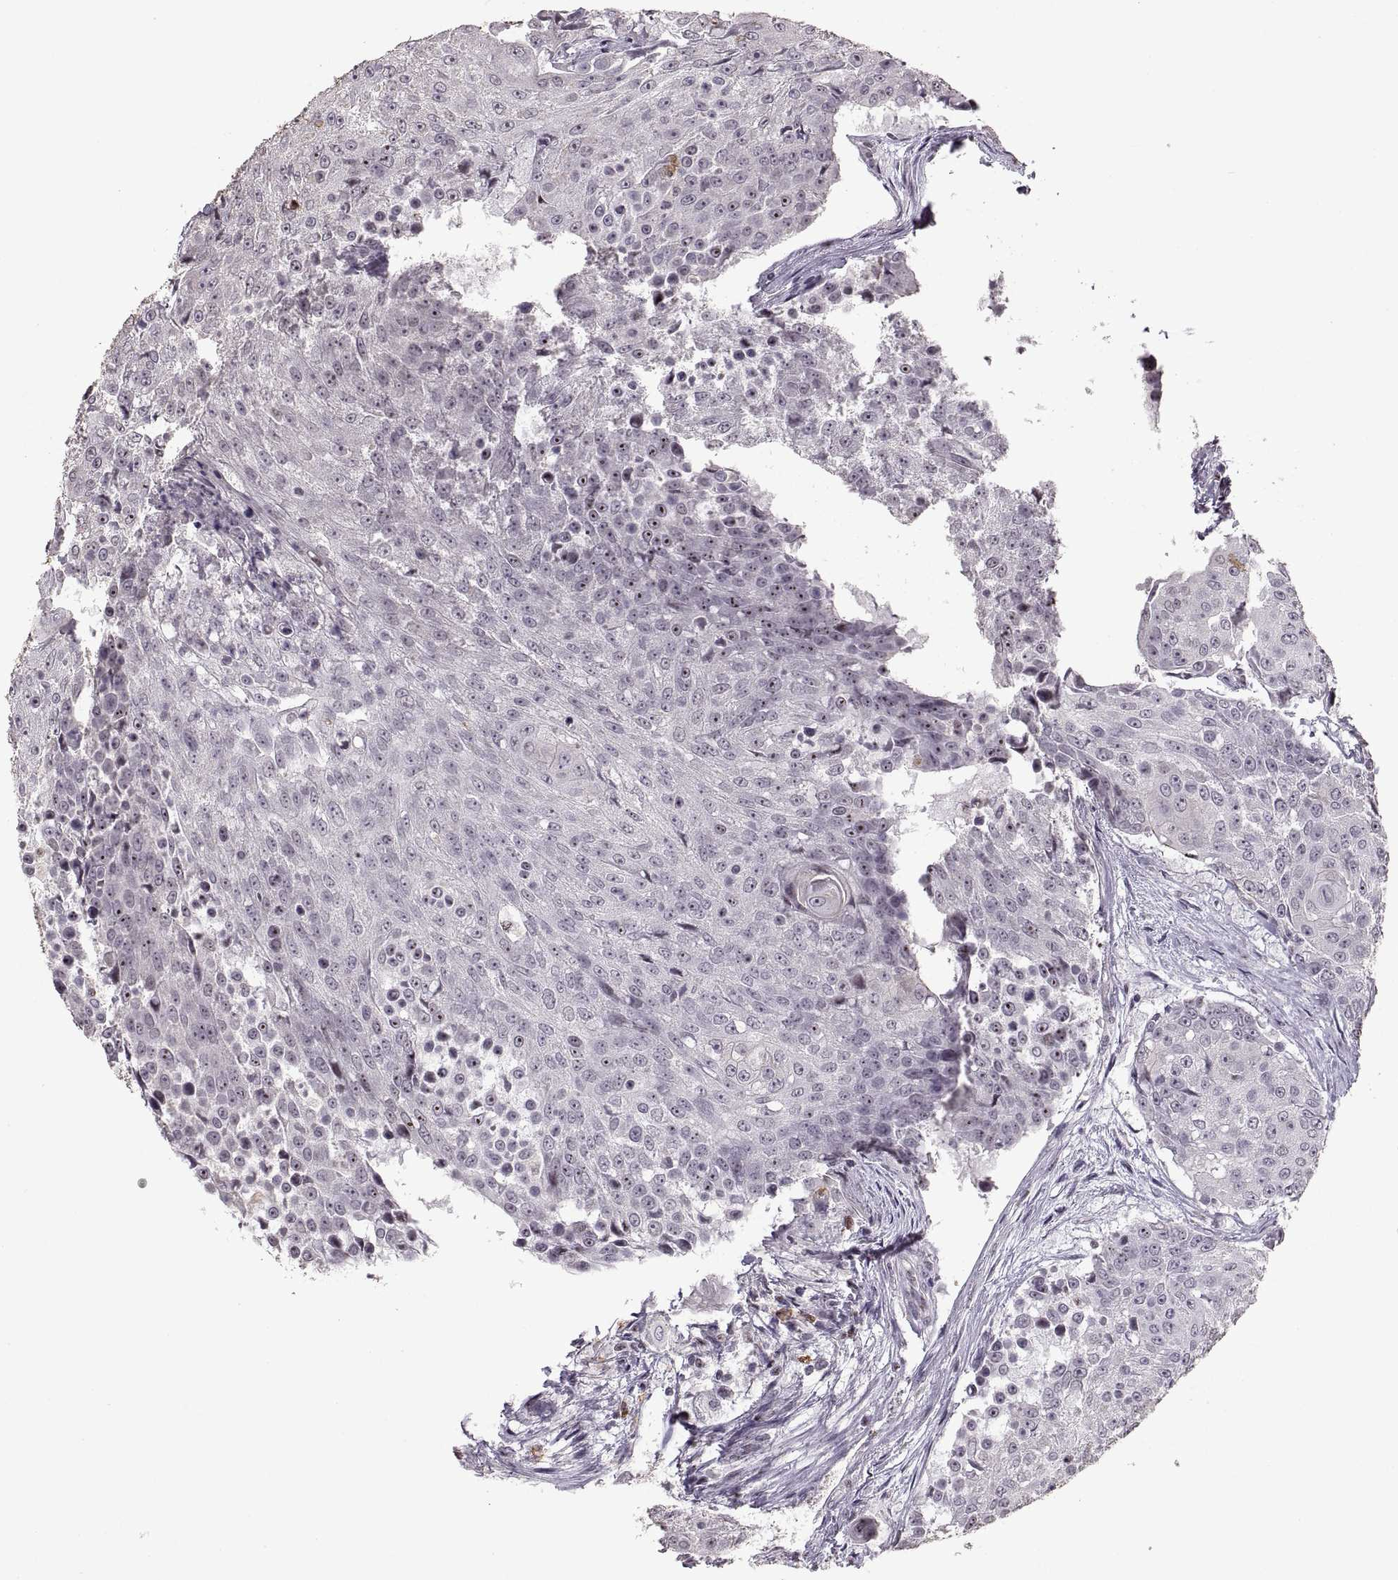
{"staining": {"intensity": "negative", "quantity": "none", "location": "none"}, "tissue": "urothelial cancer", "cell_type": "Tumor cells", "image_type": "cancer", "snomed": [{"axis": "morphology", "description": "Urothelial carcinoma, High grade"}, {"axis": "topography", "description": "Urinary bladder"}], "caption": "Urothelial cancer stained for a protein using immunohistochemistry (IHC) displays no positivity tumor cells.", "gene": "PALS1", "patient": {"sex": "female", "age": 63}}